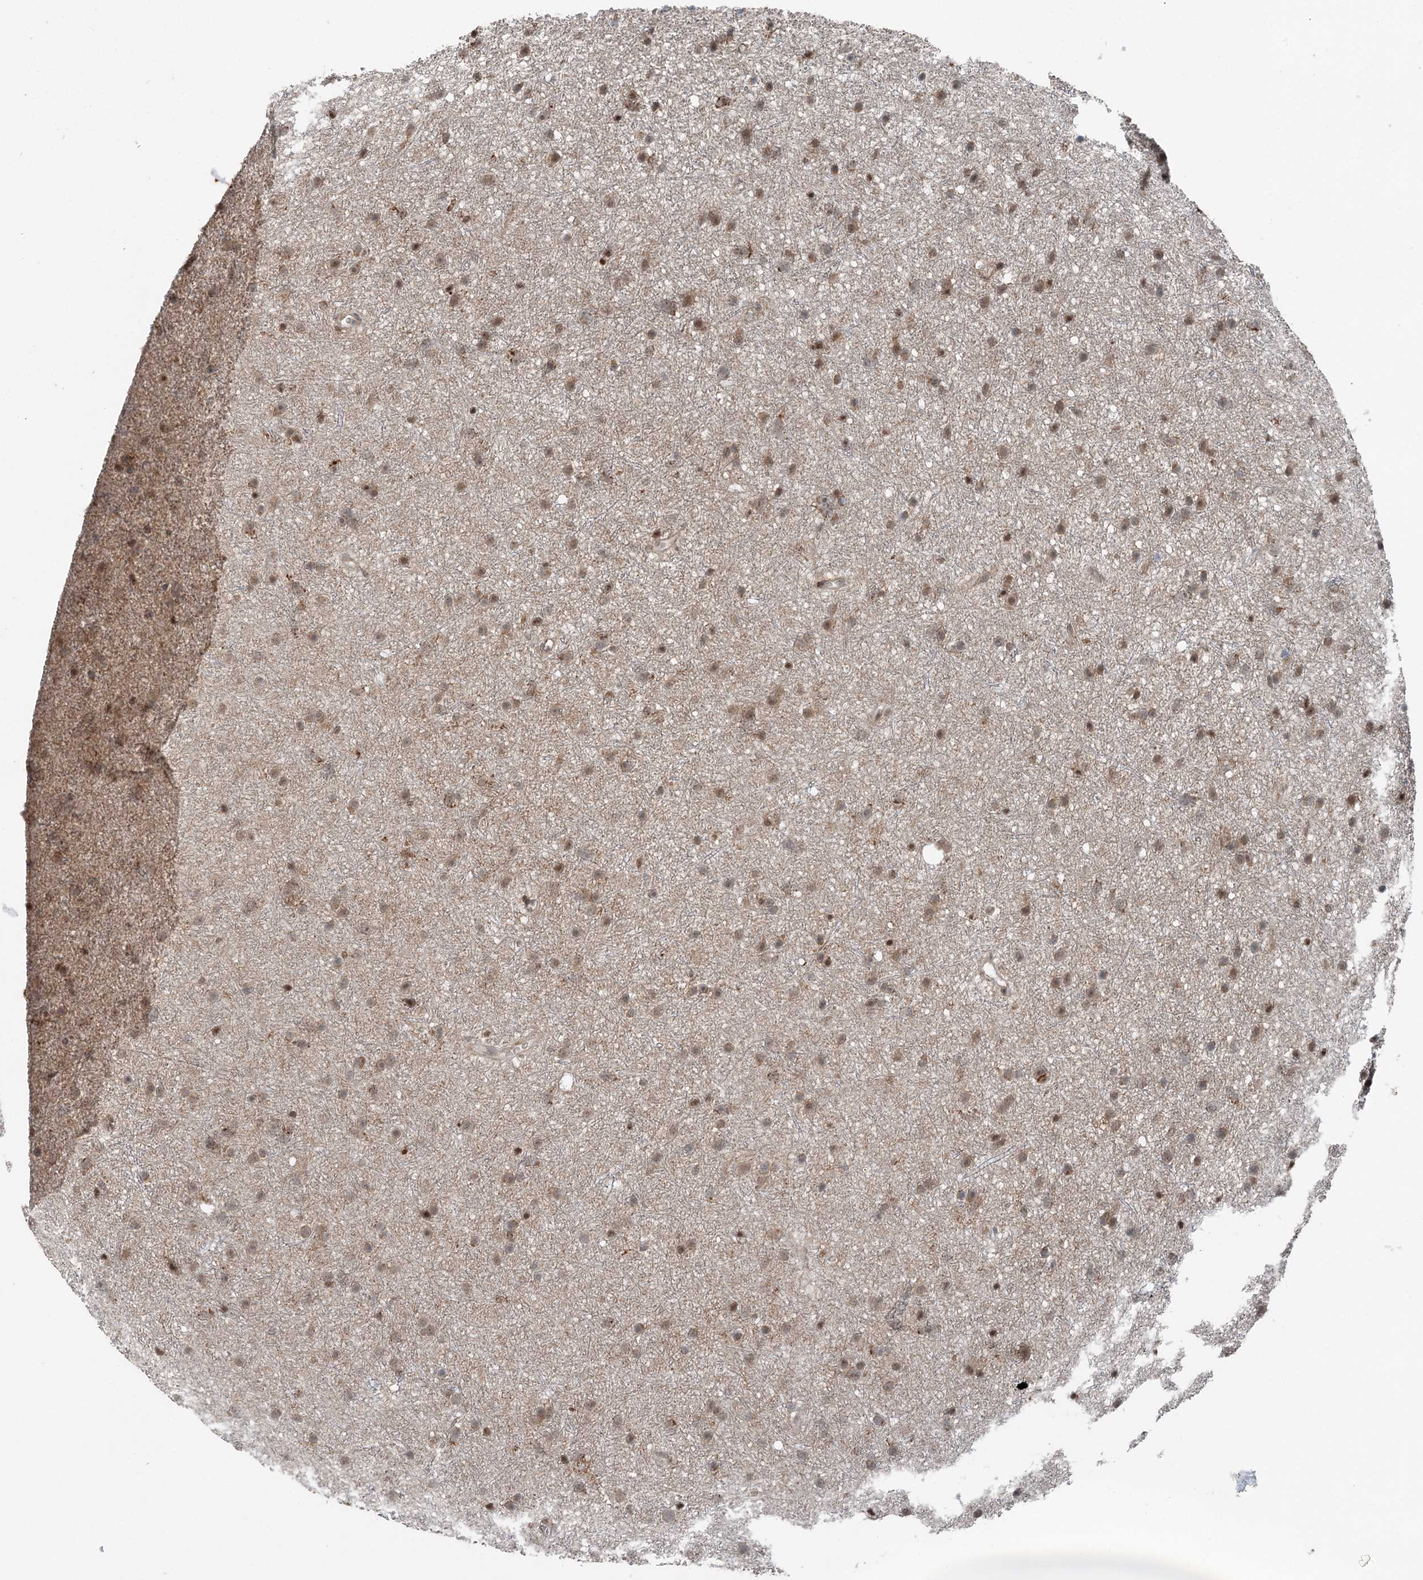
{"staining": {"intensity": "weak", "quantity": ">75%", "location": "cytoplasmic/membranous,nuclear"}, "tissue": "glioma", "cell_type": "Tumor cells", "image_type": "cancer", "snomed": [{"axis": "morphology", "description": "Glioma, malignant, Low grade"}, {"axis": "topography", "description": "Cerebral cortex"}], "caption": "Malignant glioma (low-grade) stained with DAB (3,3'-diaminobenzidine) immunohistochemistry demonstrates low levels of weak cytoplasmic/membranous and nuclear expression in about >75% of tumor cells.", "gene": "WAPL", "patient": {"sex": "female", "age": 39}}